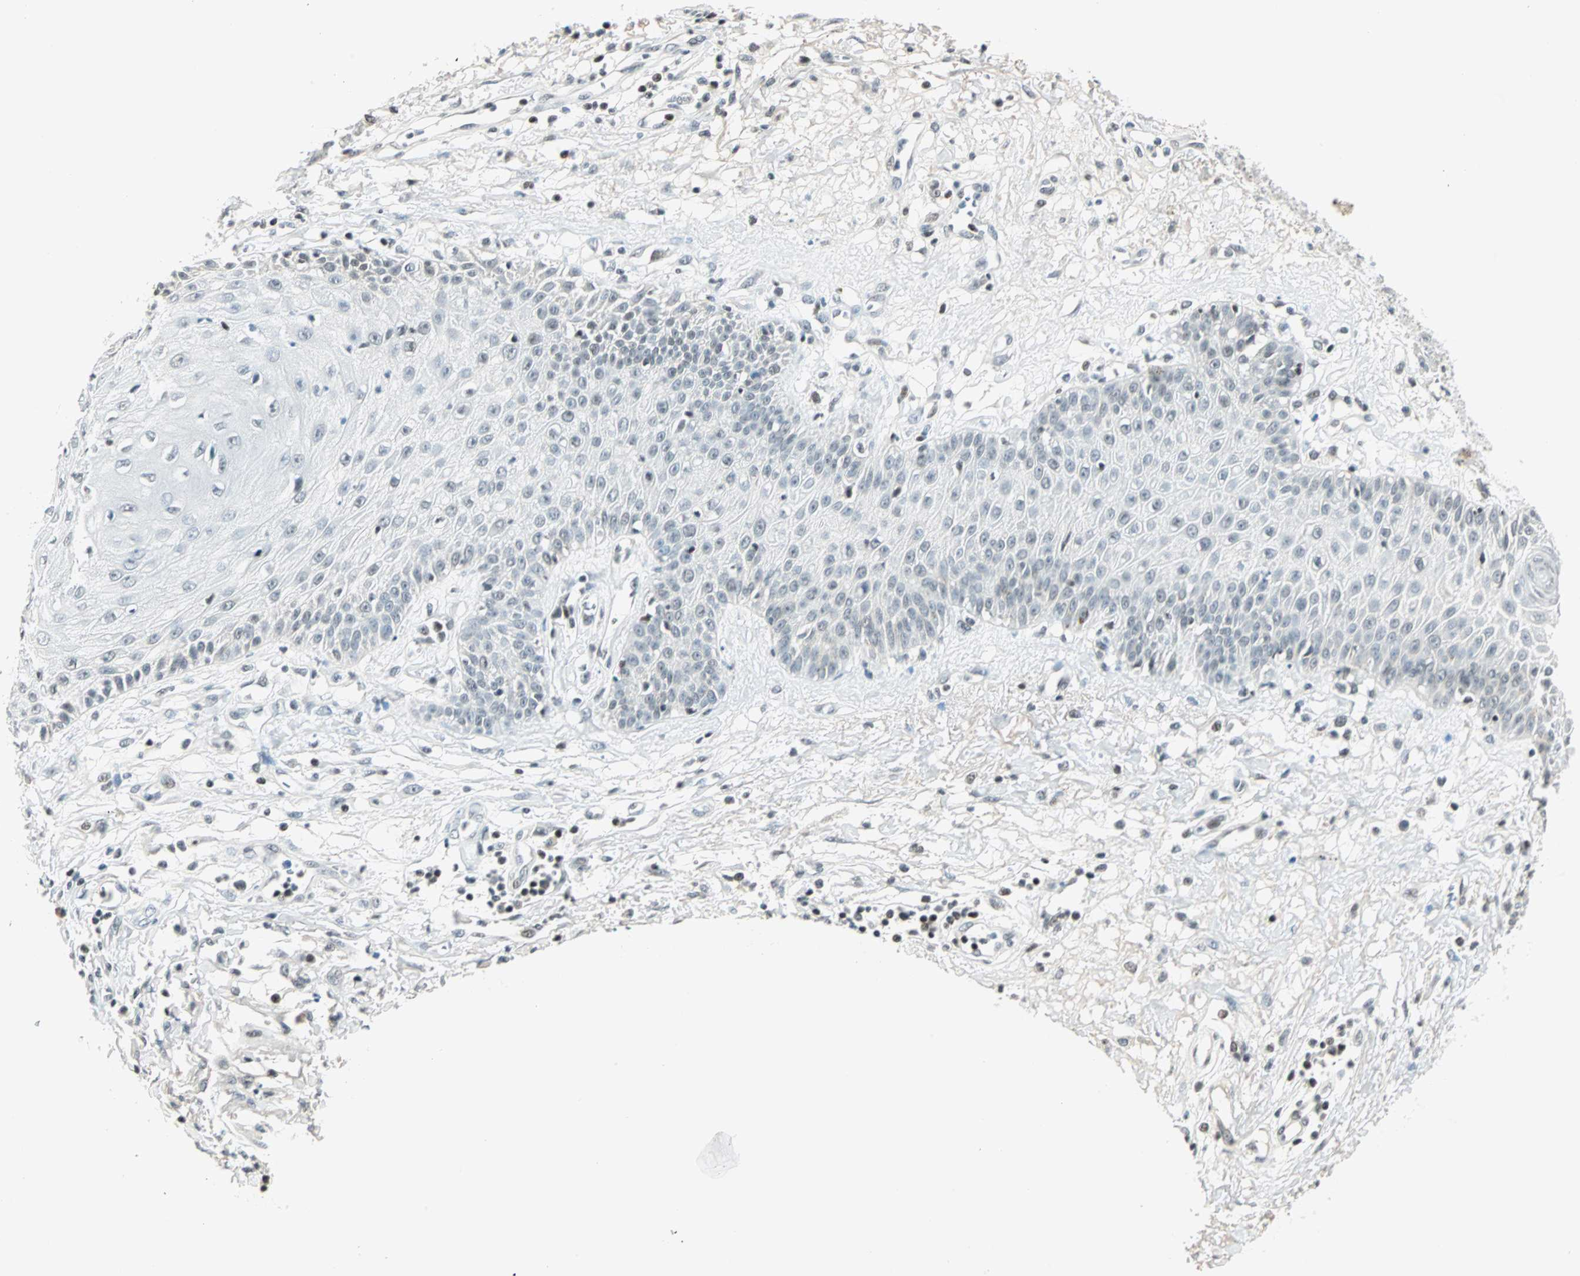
{"staining": {"intensity": "weak", "quantity": "<25%", "location": "nuclear"}, "tissue": "skin cancer", "cell_type": "Tumor cells", "image_type": "cancer", "snomed": [{"axis": "morphology", "description": "Squamous cell carcinoma, NOS"}, {"axis": "topography", "description": "Skin"}], "caption": "Skin cancer (squamous cell carcinoma) was stained to show a protein in brown. There is no significant positivity in tumor cells. (Immunohistochemistry, brightfield microscopy, high magnification).", "gene": "SIN3A", "patient": {"sex": "female", "age": 78}}